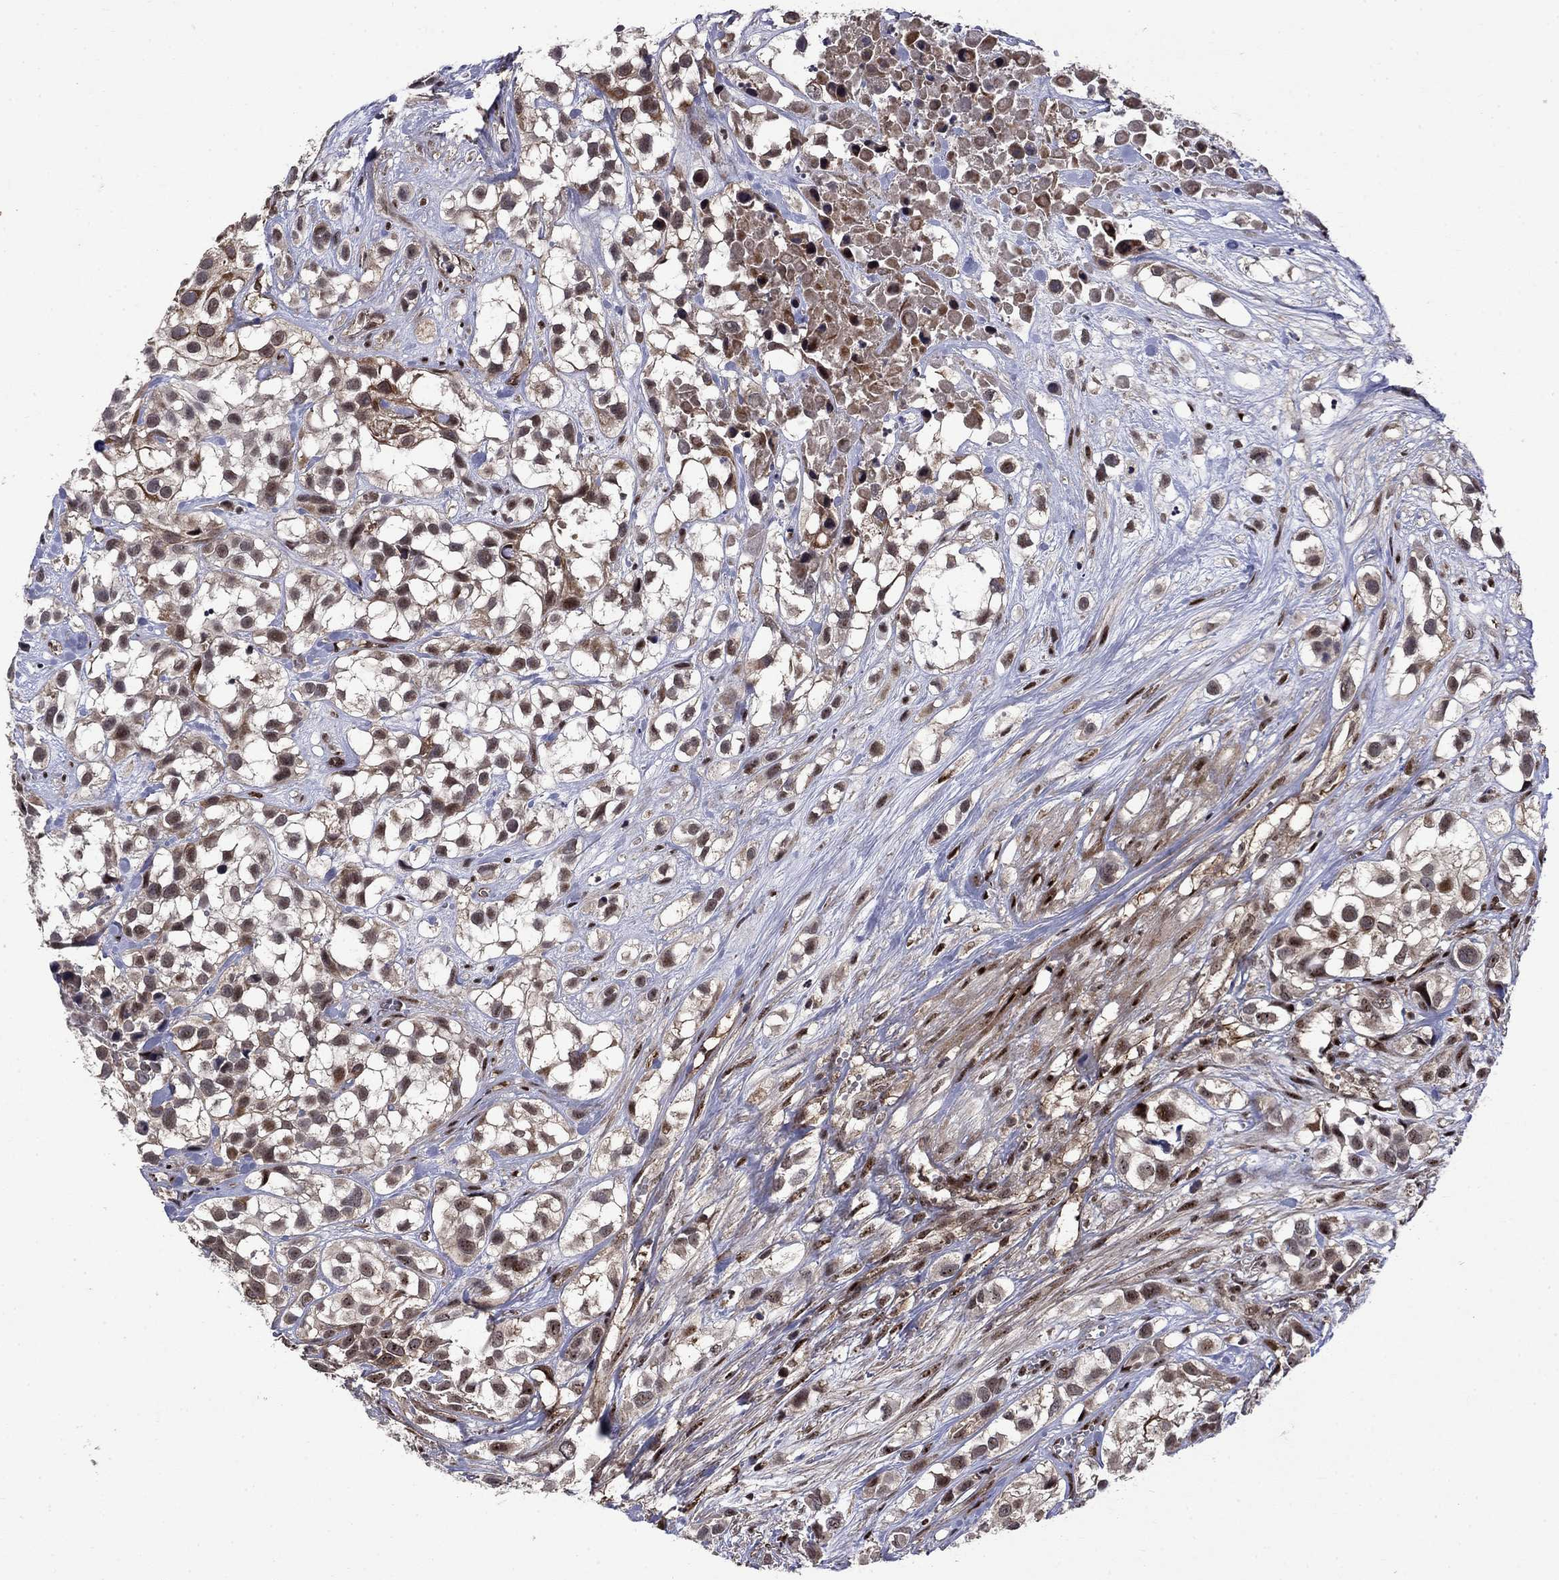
{"staining": {"intensity": "moderate", "quantity": "<25%", "location": "cytoplasmic/membranous,nuclear"}, "tissue": "urothelial cancer", "cell_type": "Tumor cells", "image_type": "cancer", "snomed": [{"axis": "morphology", "description": "Urothelial carcinoma, High grade"}, {"axis": "topography", "description": "Urinary bladder"}], "caption": "A micrograph of urothelial cancer stained for a protein reveals moderate cytoplasmic/membranous and nuclear brown staining in tumor cells.", "gene": "AGTPBP1", "patient": {"sex": "male", "age": 56}}